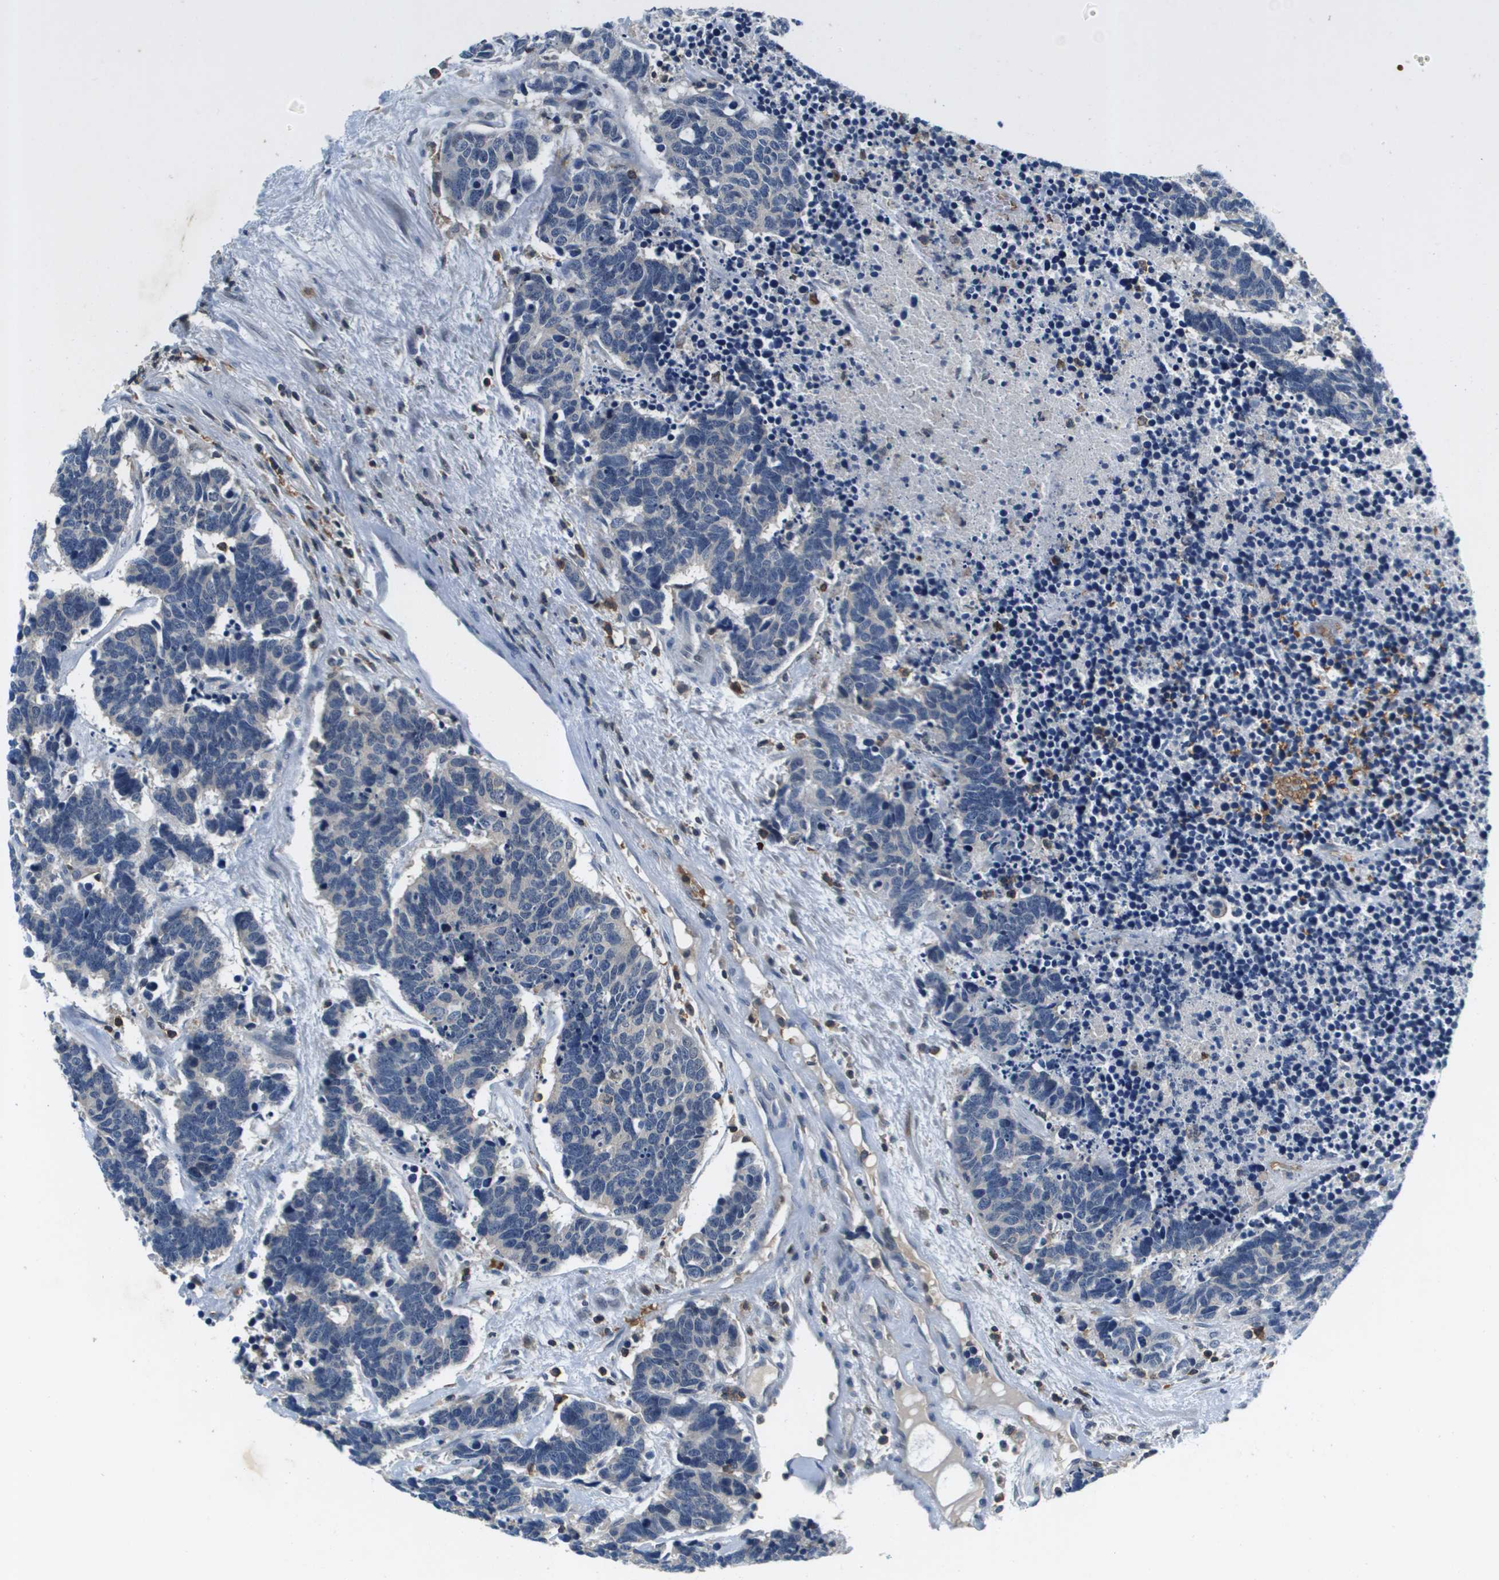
{"staining": {"intensity": "negative", "quantity": "none", "location": "none"}, "tissue": "carcinoid", "cell_type": "Tumor cells", "image_type": "cancer", "snomed": [{"axis": "morphology", "description": "Carcinoma, NOS"}, {"axis": "morphology", "description": "Carcinoid, malignant, NOS"}, {"axis": "topography", "description": "Urinary bladder"}], "caption": "Tumor cells are negative for protein expression in human malignant carcinoid.", "gene": "KCNQ5", "patient": {"sex": "male", "age": 57}}